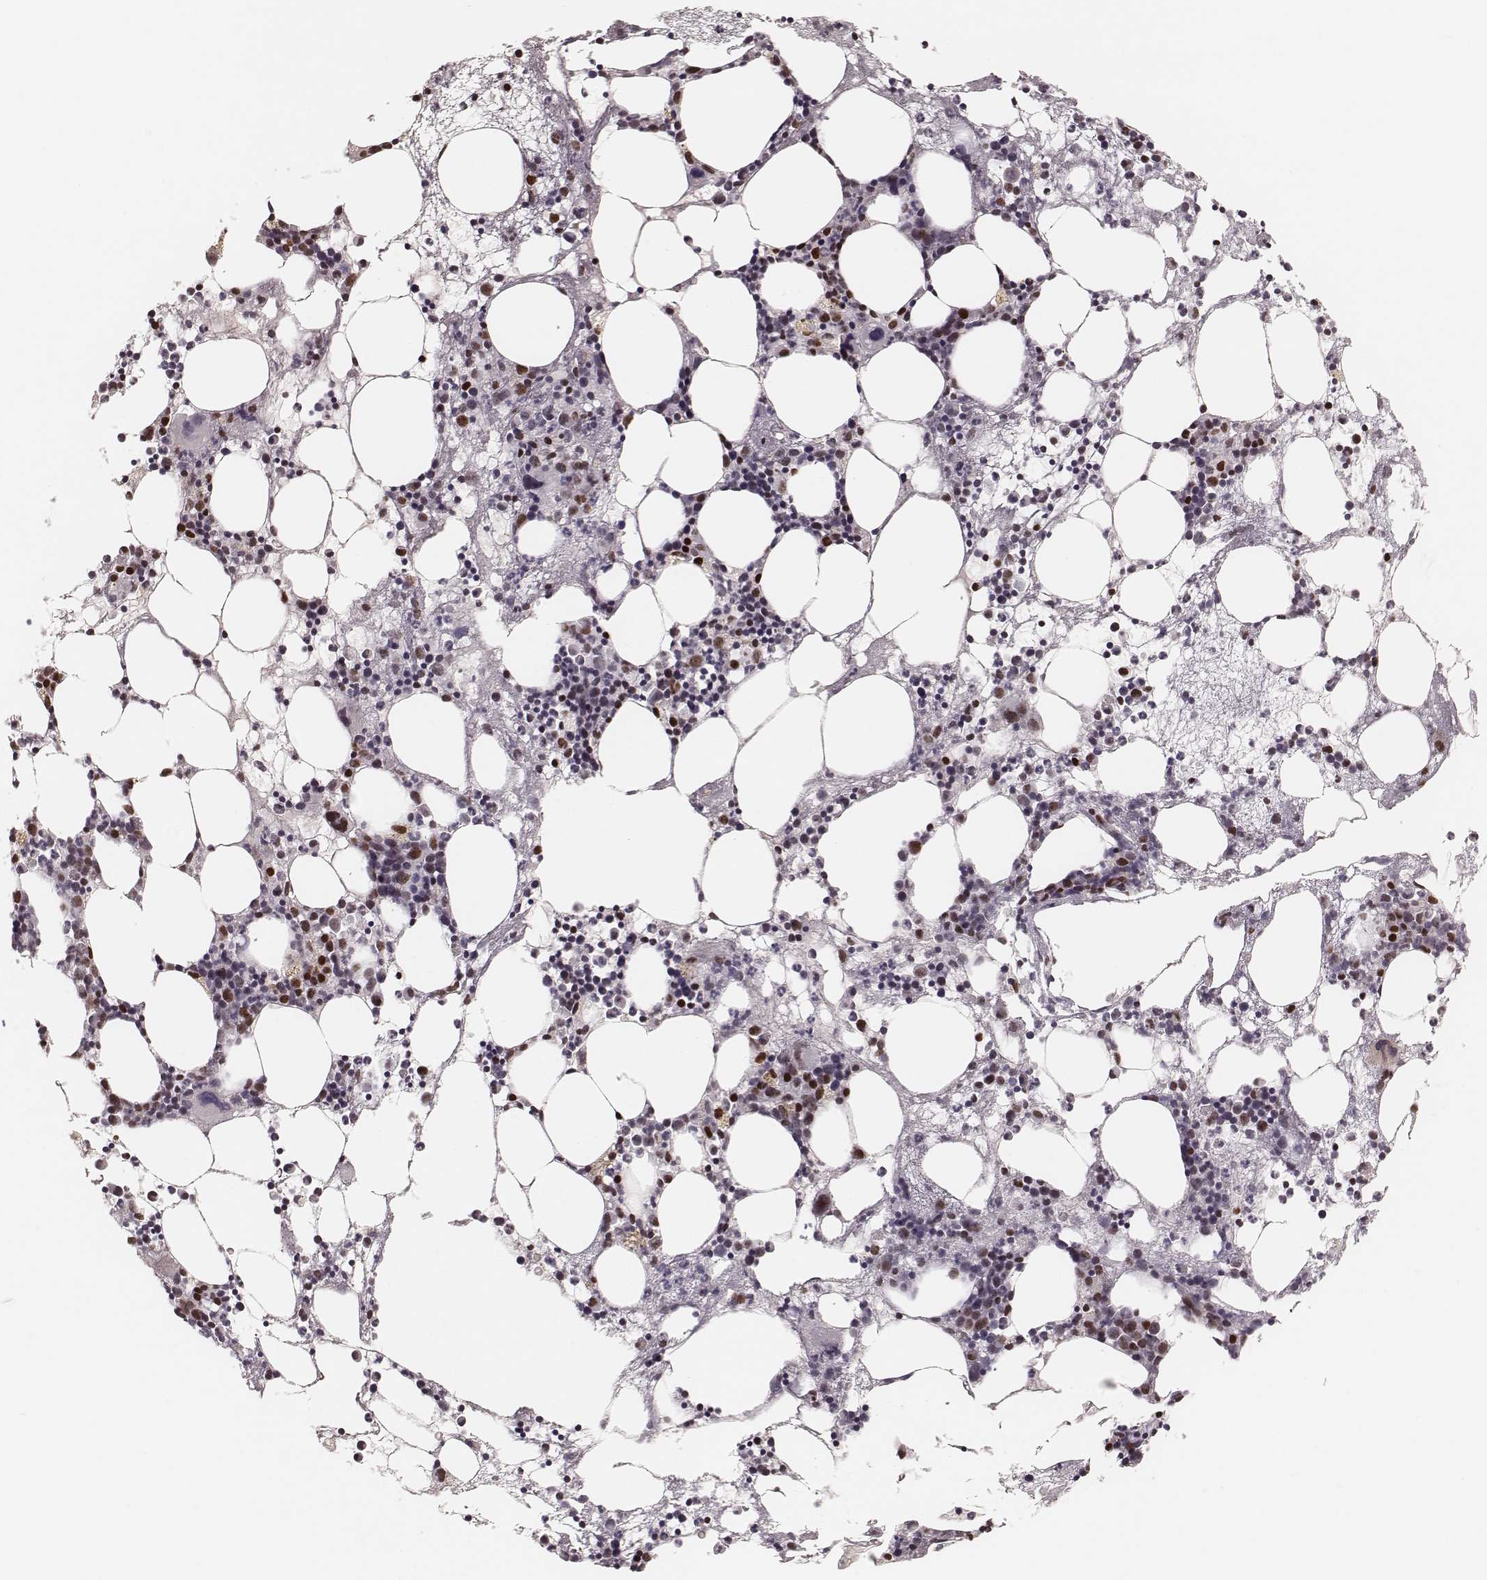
{"staining": {"intensity": "strong", "quantity": "<25%", "location": "nuclear"}, "tissue": "bone marrow", "cell_type": "Hematopoietic cells", "image_type": "normal", "snomed": [{"axis": "morphology", "description": "Normal tissue, NOS"}, {"axis": "topography", "description": "Bone marrow"}], "caption": "A high-resolution photomicrograph shows immunohistochemistry staining of normal bone marrow, which reveals strong nuclear positivity in about <25% of hematopoietic cells.", "gene": "PARP1", "patient": {"sex": "male", "age": 54}}